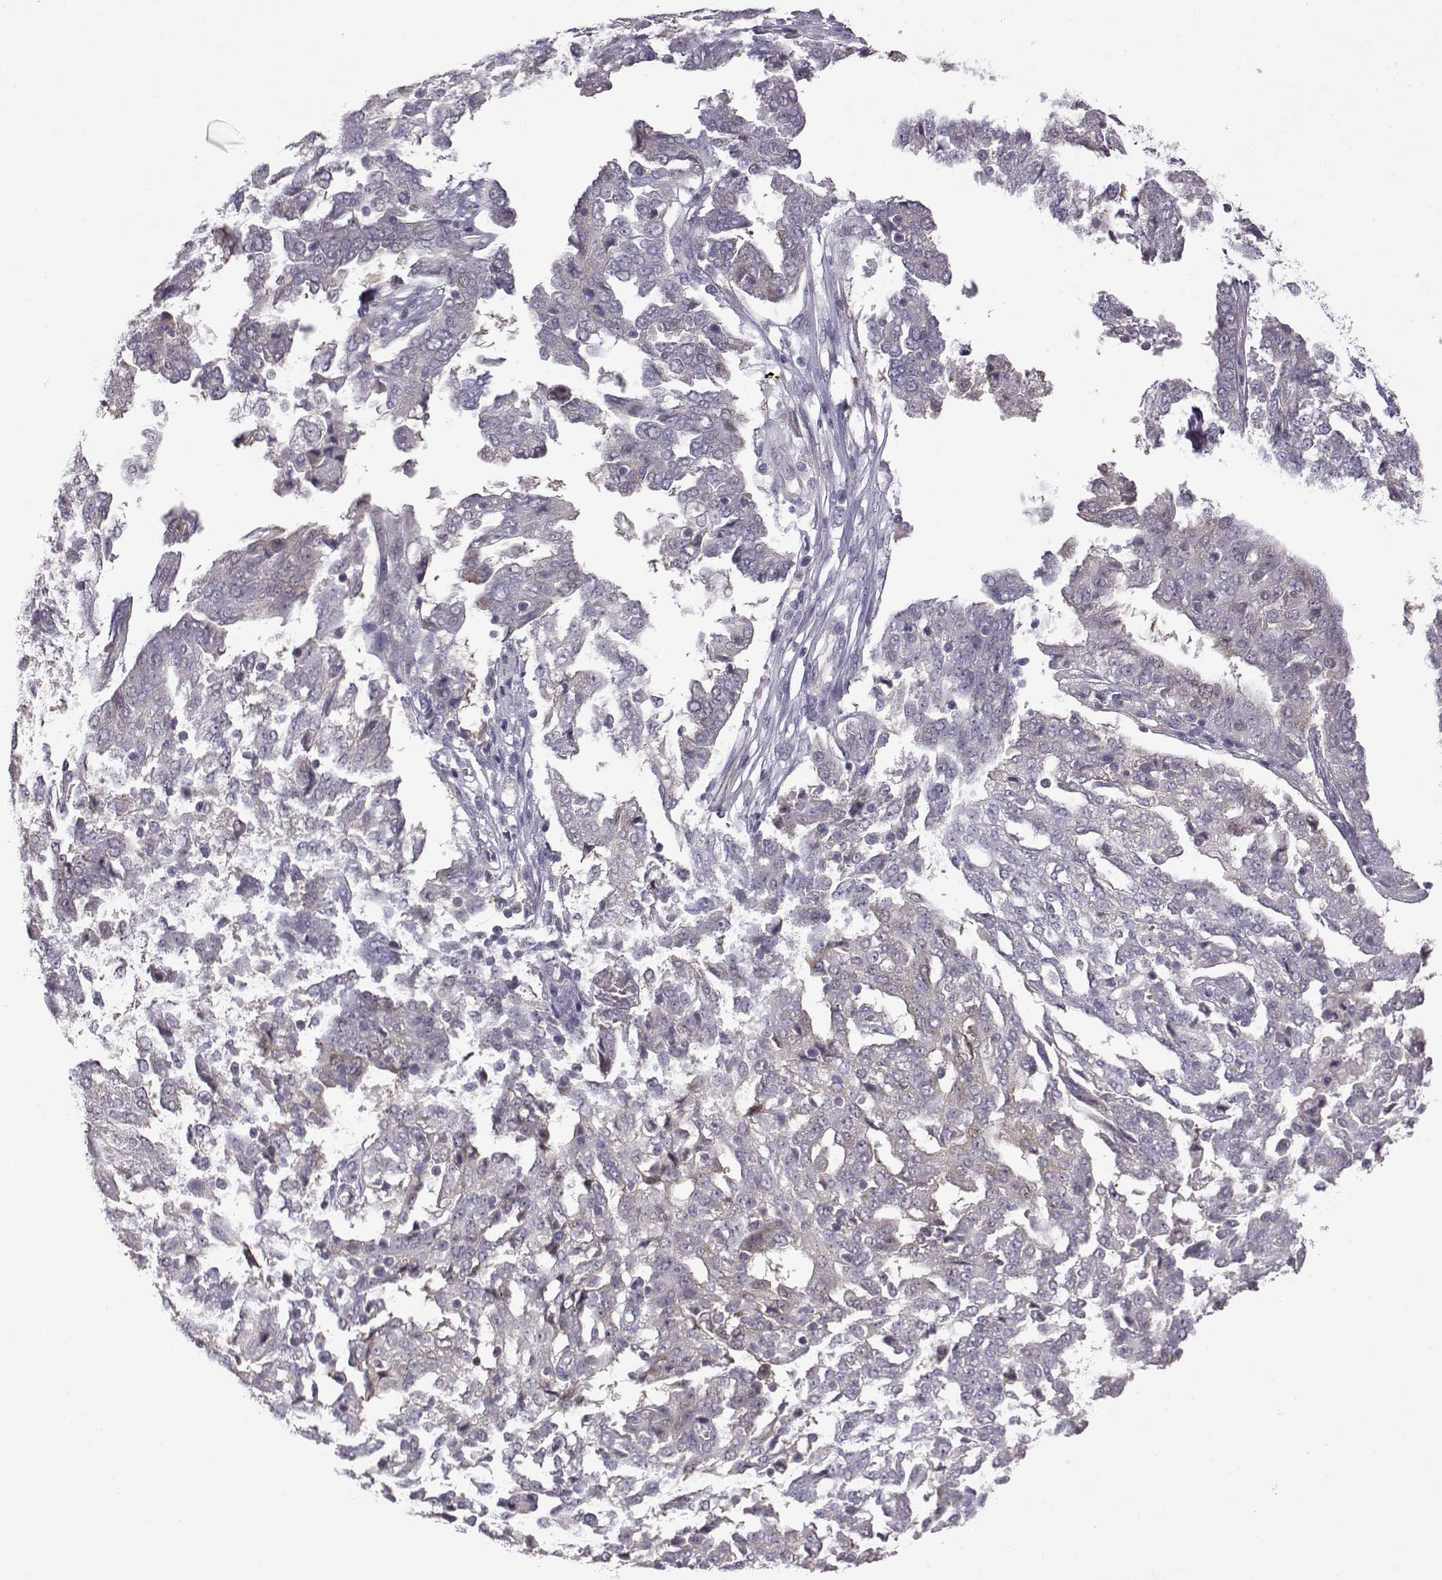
{"staining": {"intensity": "negative", "quantity": "none", "location": "none"}, "tissue": "ovarian cancer", "cell_type": "Tumor cells", "image_type": "cancer", "snomed": [{"axis": "morphology", "description": "Cystadenocarcinoma, serous, NOS"}, {"axis": "topography", "description": "Ovary"}], "caption": "This is an immunohistochemistry (IHC) histopathology image of ovarian cancer. There is no staining in tumor cells.", "gene": "VGF", "patient": {"sex": "female", "age": 67}}